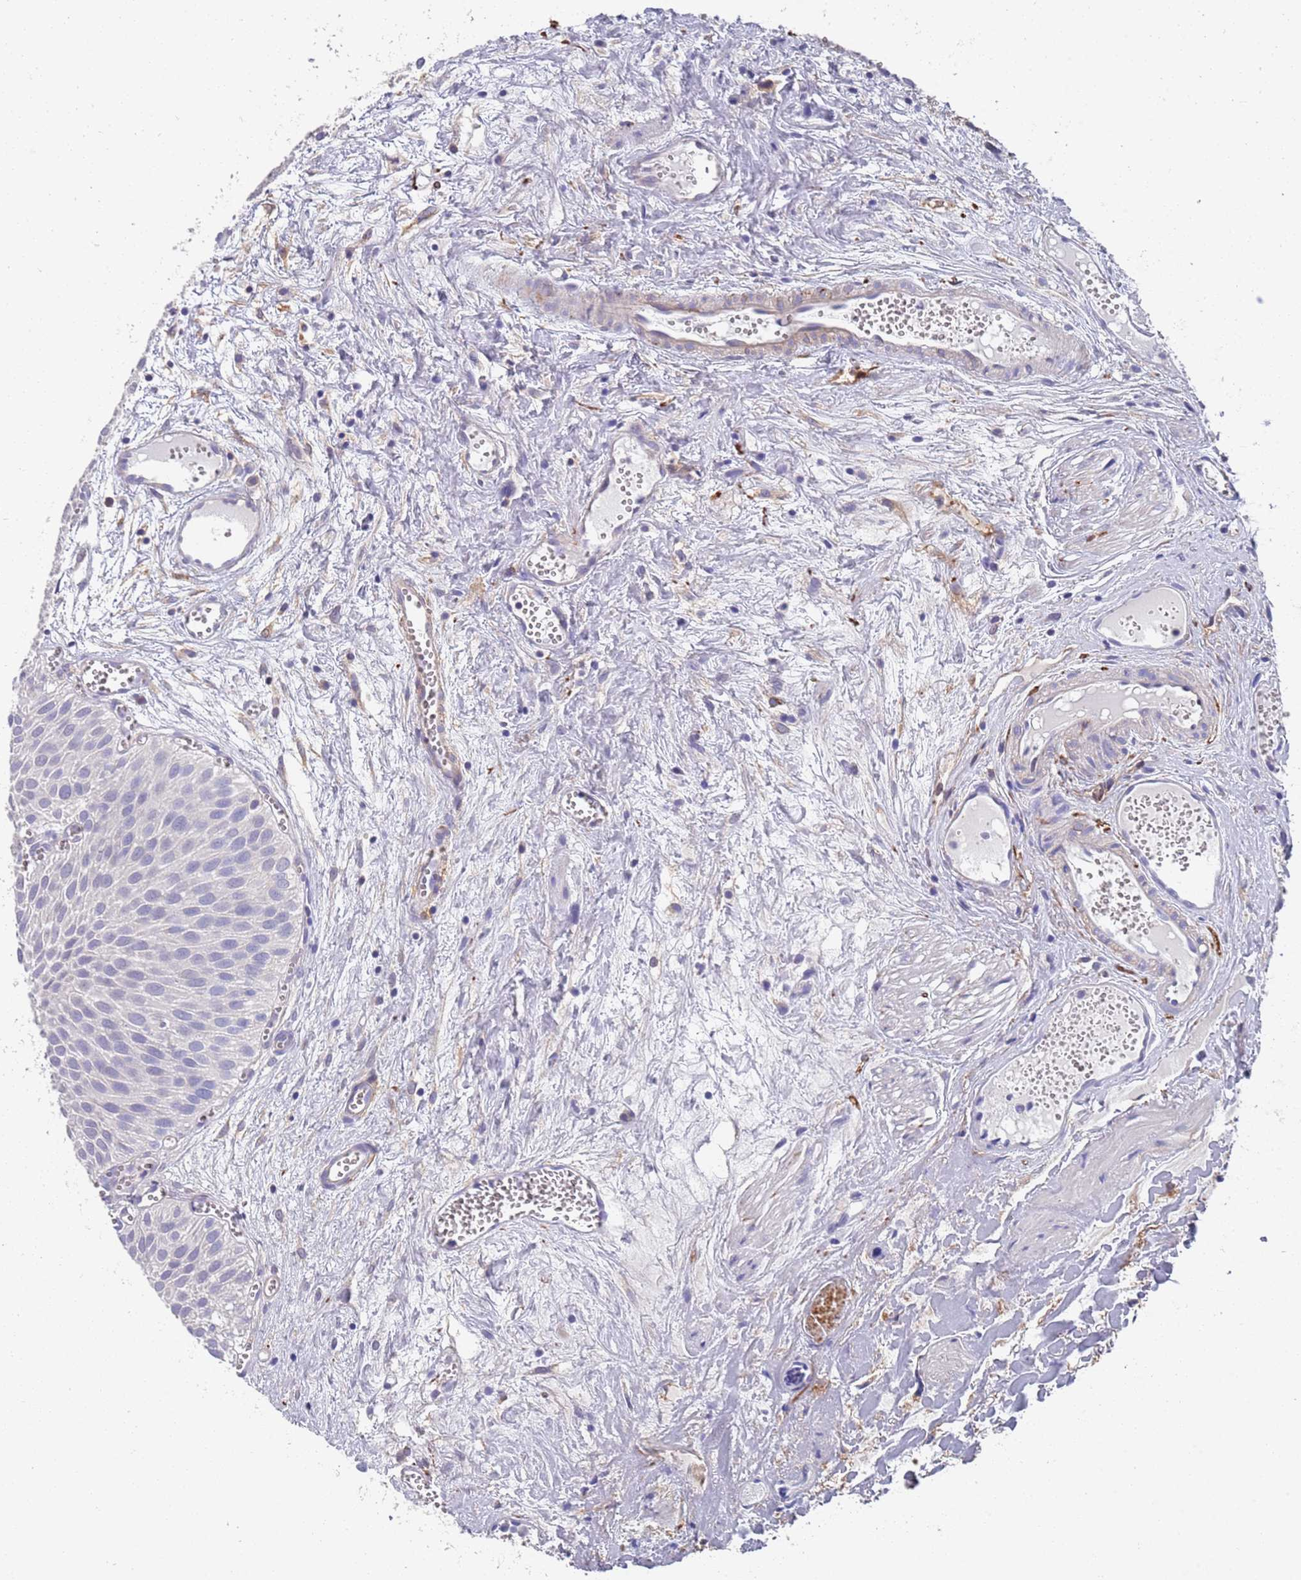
{"staining": {"intensity": "negative", "quantity": "none", "location": "none"}, "tissue": "urothelial cancer", "cell_type": "Tumor cells", "image_type": "cancer", "snomed": [{"axis": "morphology", "description": "Urothelial carcinoma, Low grade"}, {"axis": "topography", "description": "Urinary bladder"}], "caption": "DAB (3,3'-diaminobenzidine) immunohistochemical staining of human urothelial cancer exhibits no significant expression in tumor cells.", "gene": "ANK2", "patient": {"sex": "male", "age": 88}}